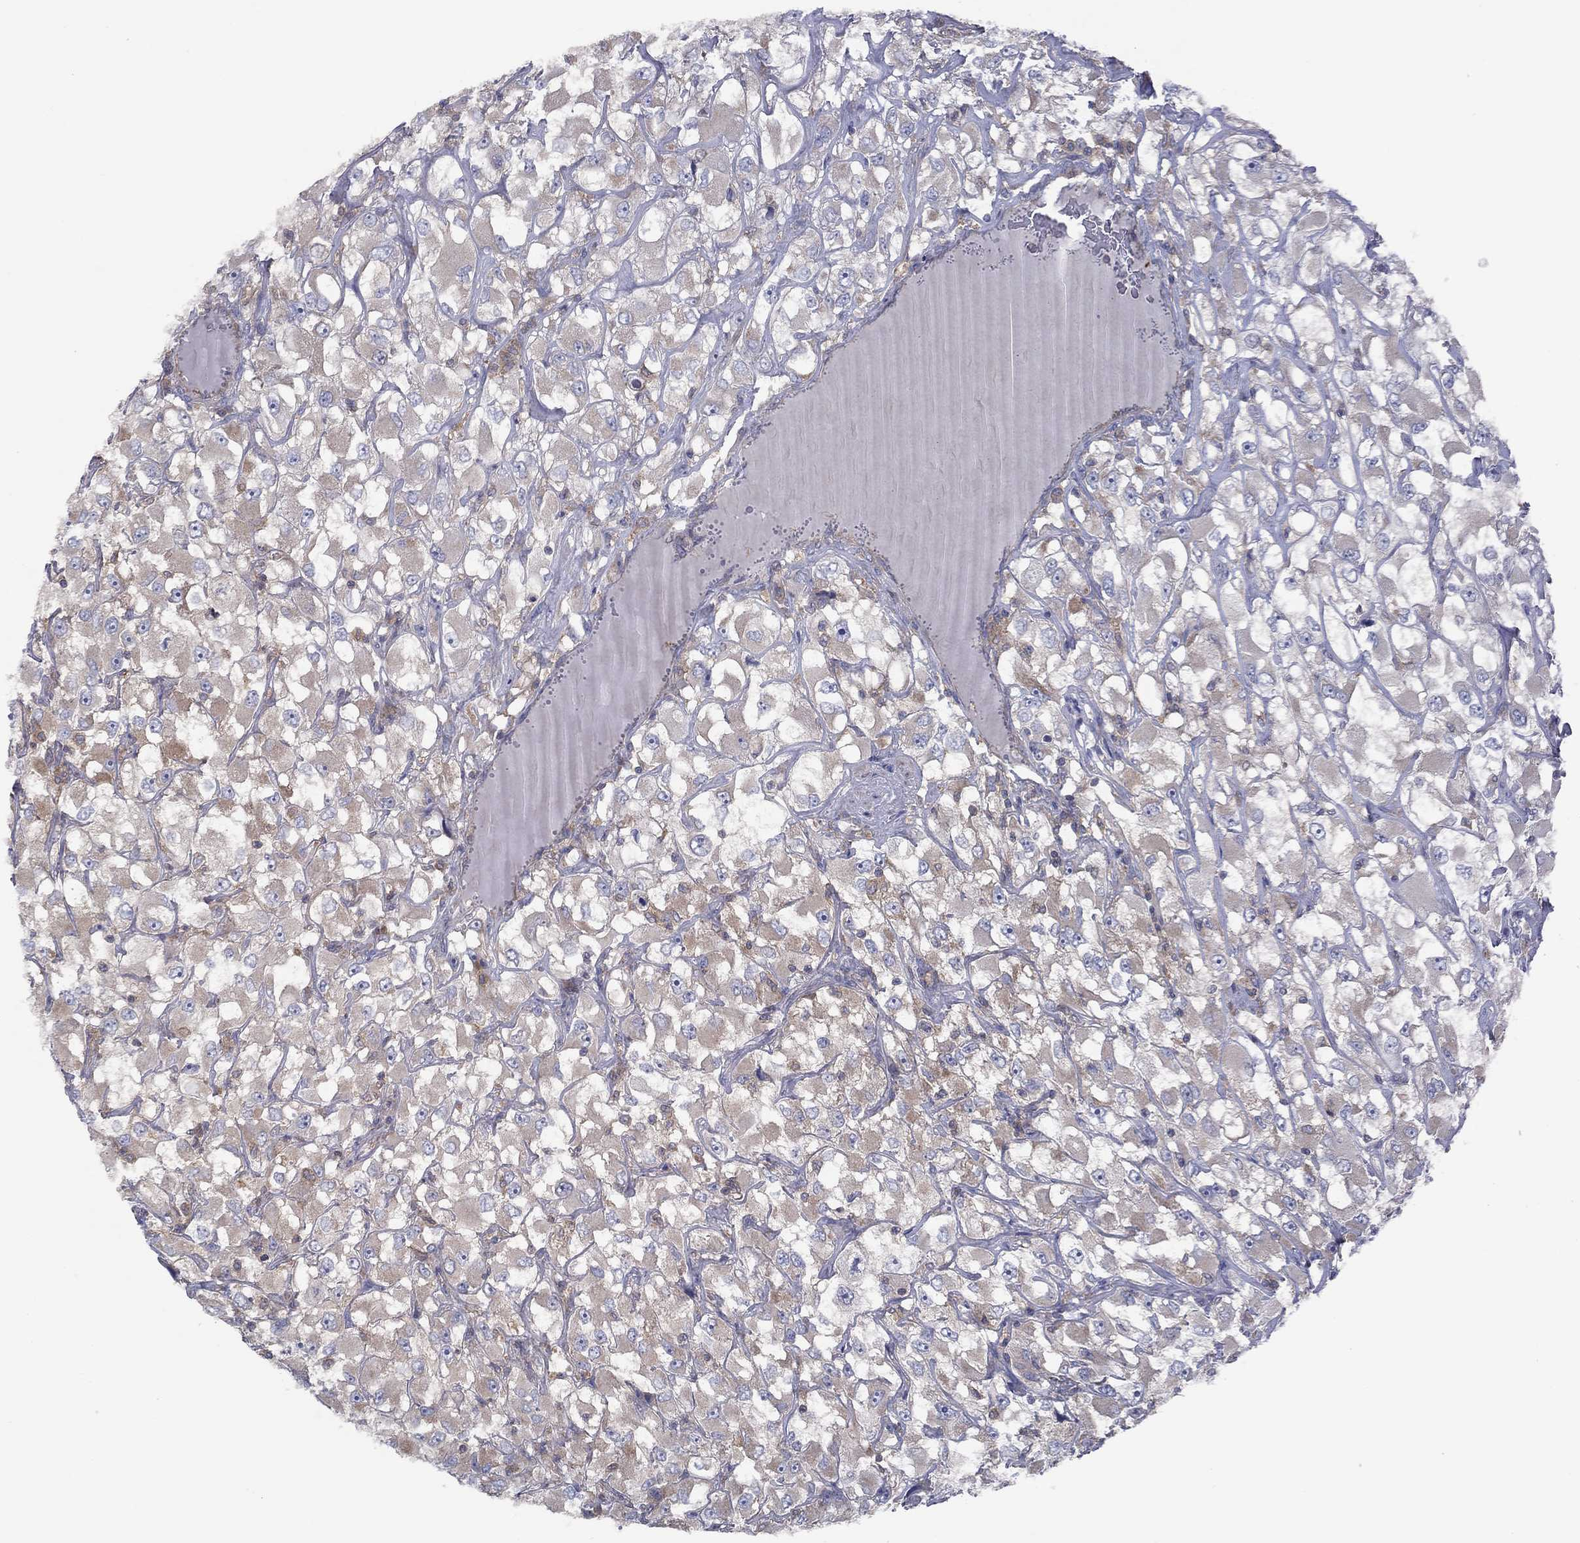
{"staining": {"intensity": "weak", "quantity": "<25%", "location": "cytoplasmic/membranous"}, "tissue": "renal cancer", "cell_type": "Tumor cells", "image_type": "cancer", "snomed": [{"axis": "morphology", "description": "Adenocarcinoma, NOS"}, {"axis": "topography", "description": "Kidney"}], "caption": "Immunohistochemistry image of neoplastic tissue: renal cancer (adenocarcinoma) stained with DAB (3,3'-diaminobenzidine) exhibits no significant protein expression in tumor cells. (DAB (3,3'-diaminobenzidine) immunohistochemistry (IHC) visualized using brightfield microscopy, high magnification).", "gene": "RNF123", "patient": {"sex": "female", "age": 52}}